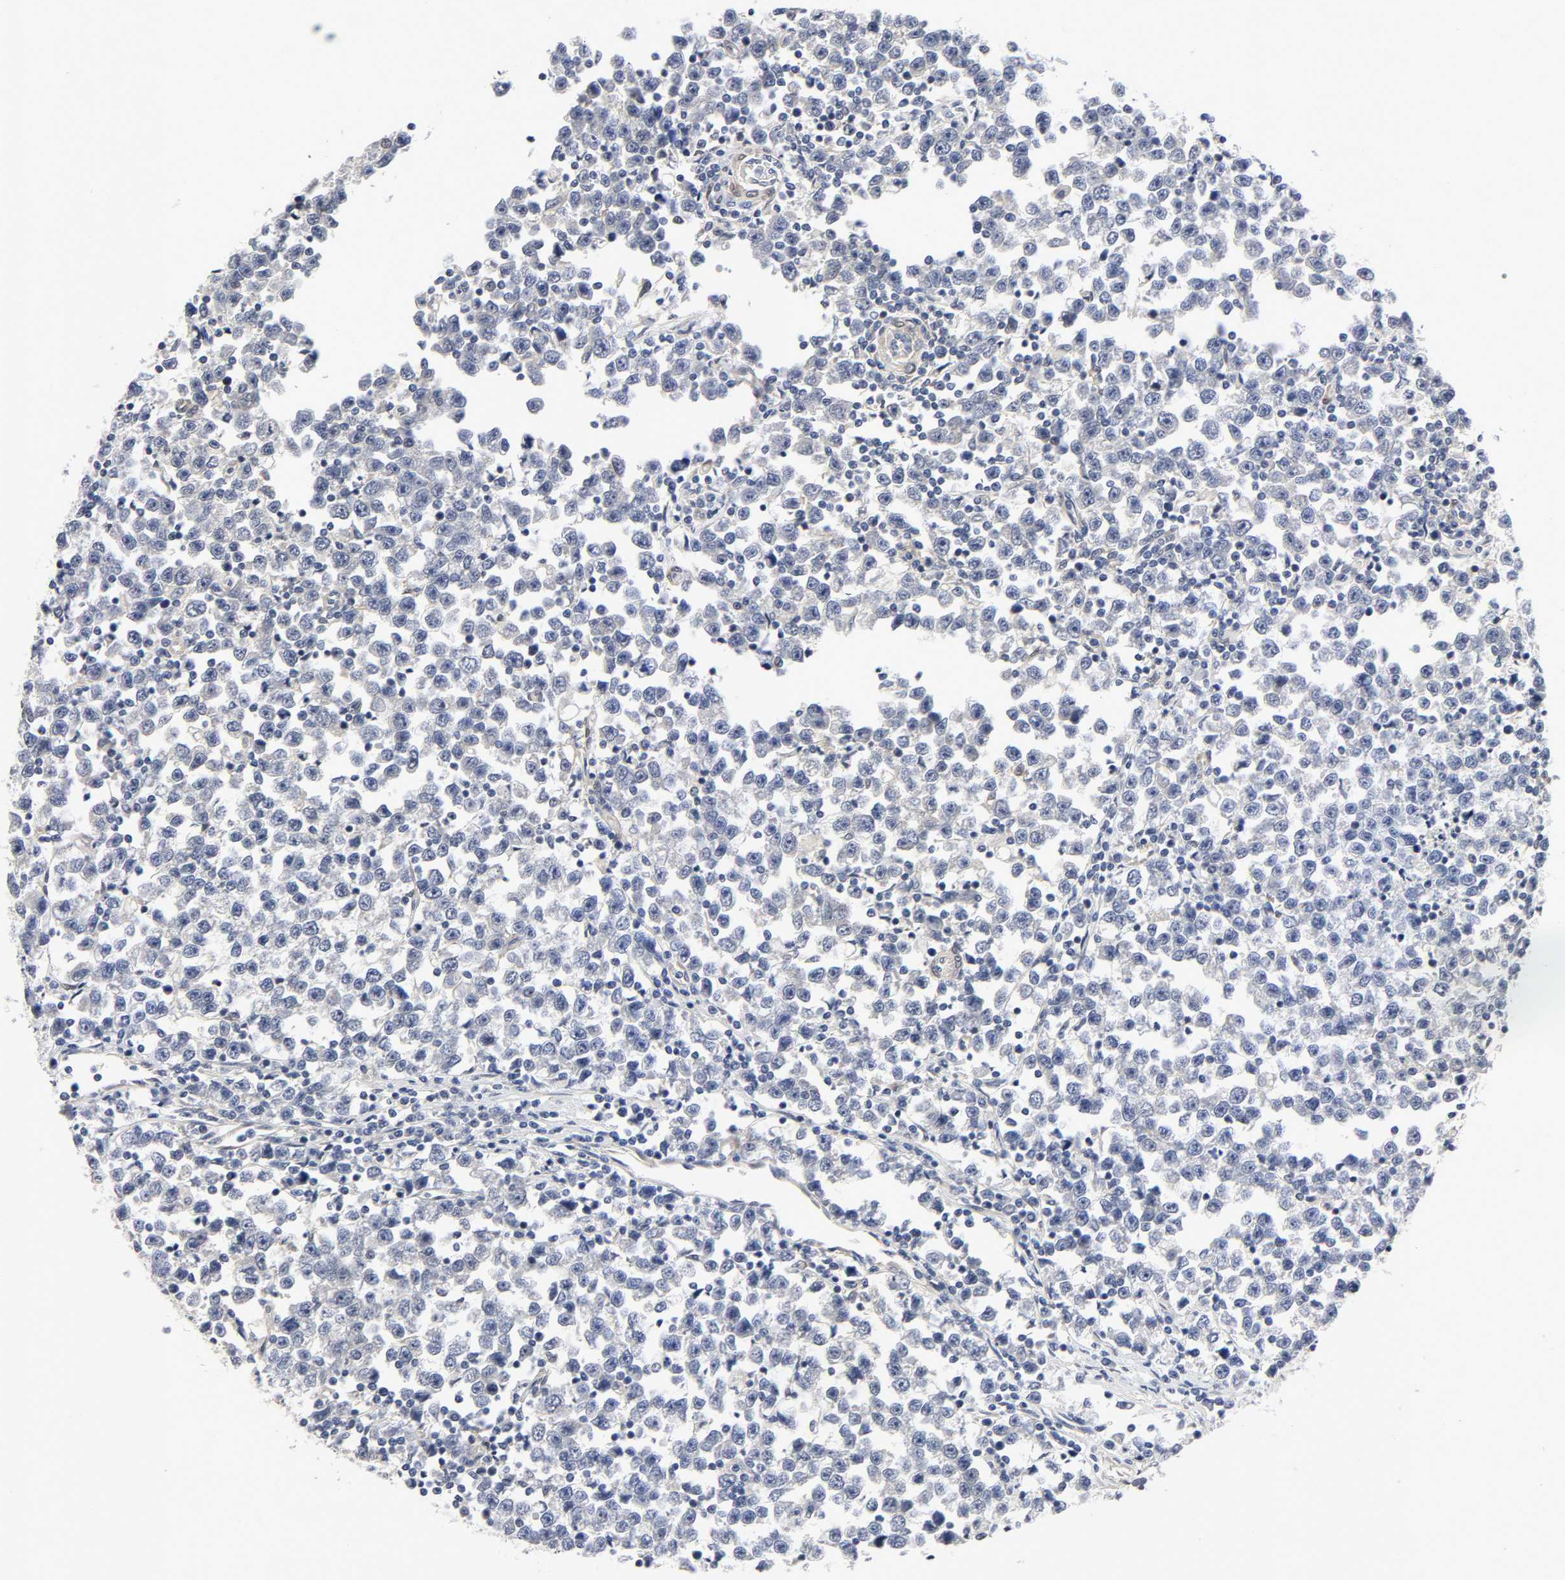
{"staining": {"intensity": "negative", "quantity": "none", "location": "none"}, "tissue": "testis cancer", "cell_type": "Tumor cells", "image_type": "cancer", "snomed": [{"axis": "morphology", "description": "Seminoma, NOS"}, {"axis": "topography", "description": "Testis"}], "caption": "Human seminoma (testis) stained for a protein using immunohistochemistry (IHC) exhibits no expression in tumor cells.", "gene": "PTEN", "patient": {"sex": "male", "age": 43}}